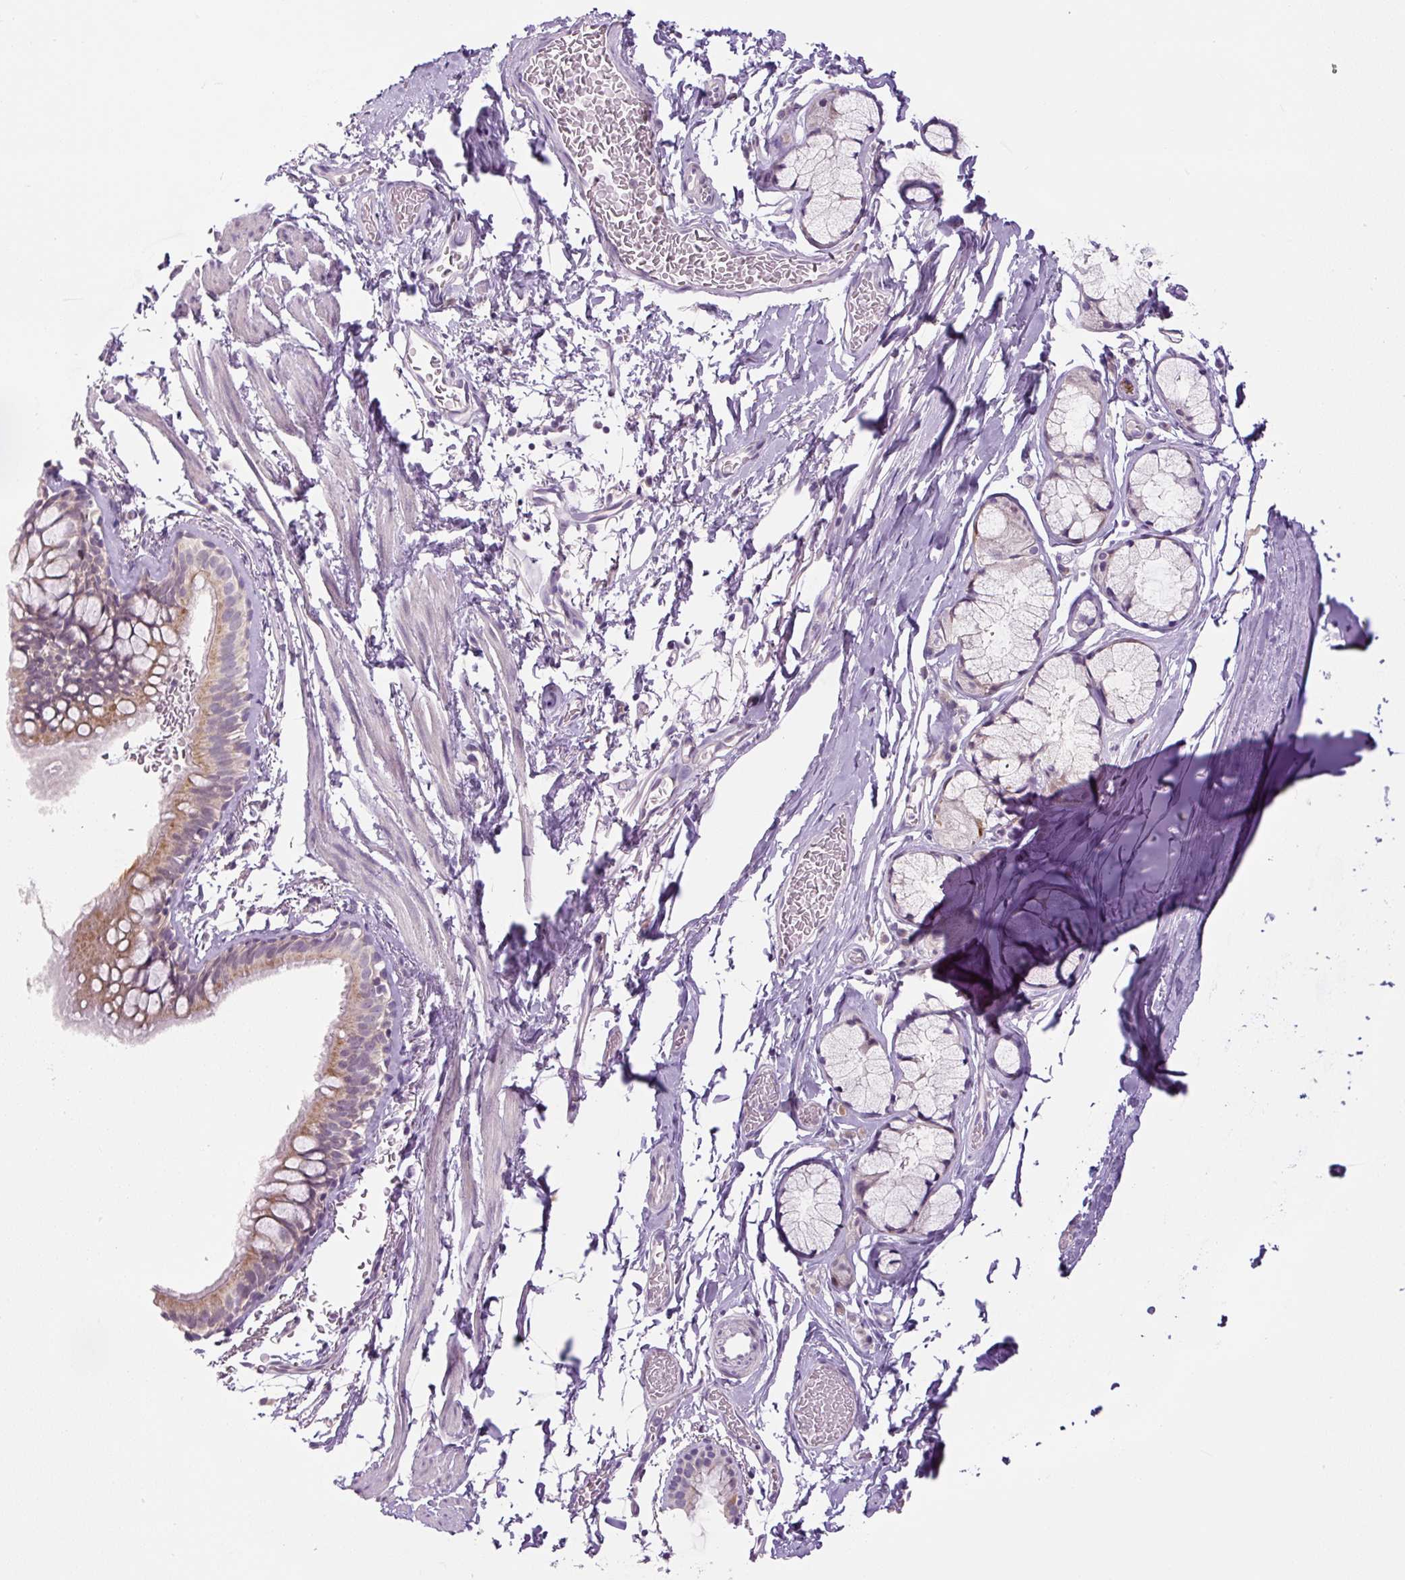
{"staining": {"intensity": "moderate", "quantity": "25%-75%", "location": "cytoplasmic/membranous"}, "tissue": "bronchus", "cell_type": "Respiratory epithelial cells", "image_type": "normal", "snomed": [{"axis": "morphology", "description": "Normal tissue, NOS"}, {"axis": "topography", "description": "Bronchus"}], "caption": "Brown immunohistochemical staining in unremarkable human bronchus reveals moderate cytoplasmic/membranous positivity in about 25%-75% of respiratory epithelial cells.", "gene": "FABP7", "patient": {"sex": "male", "age": 67}}